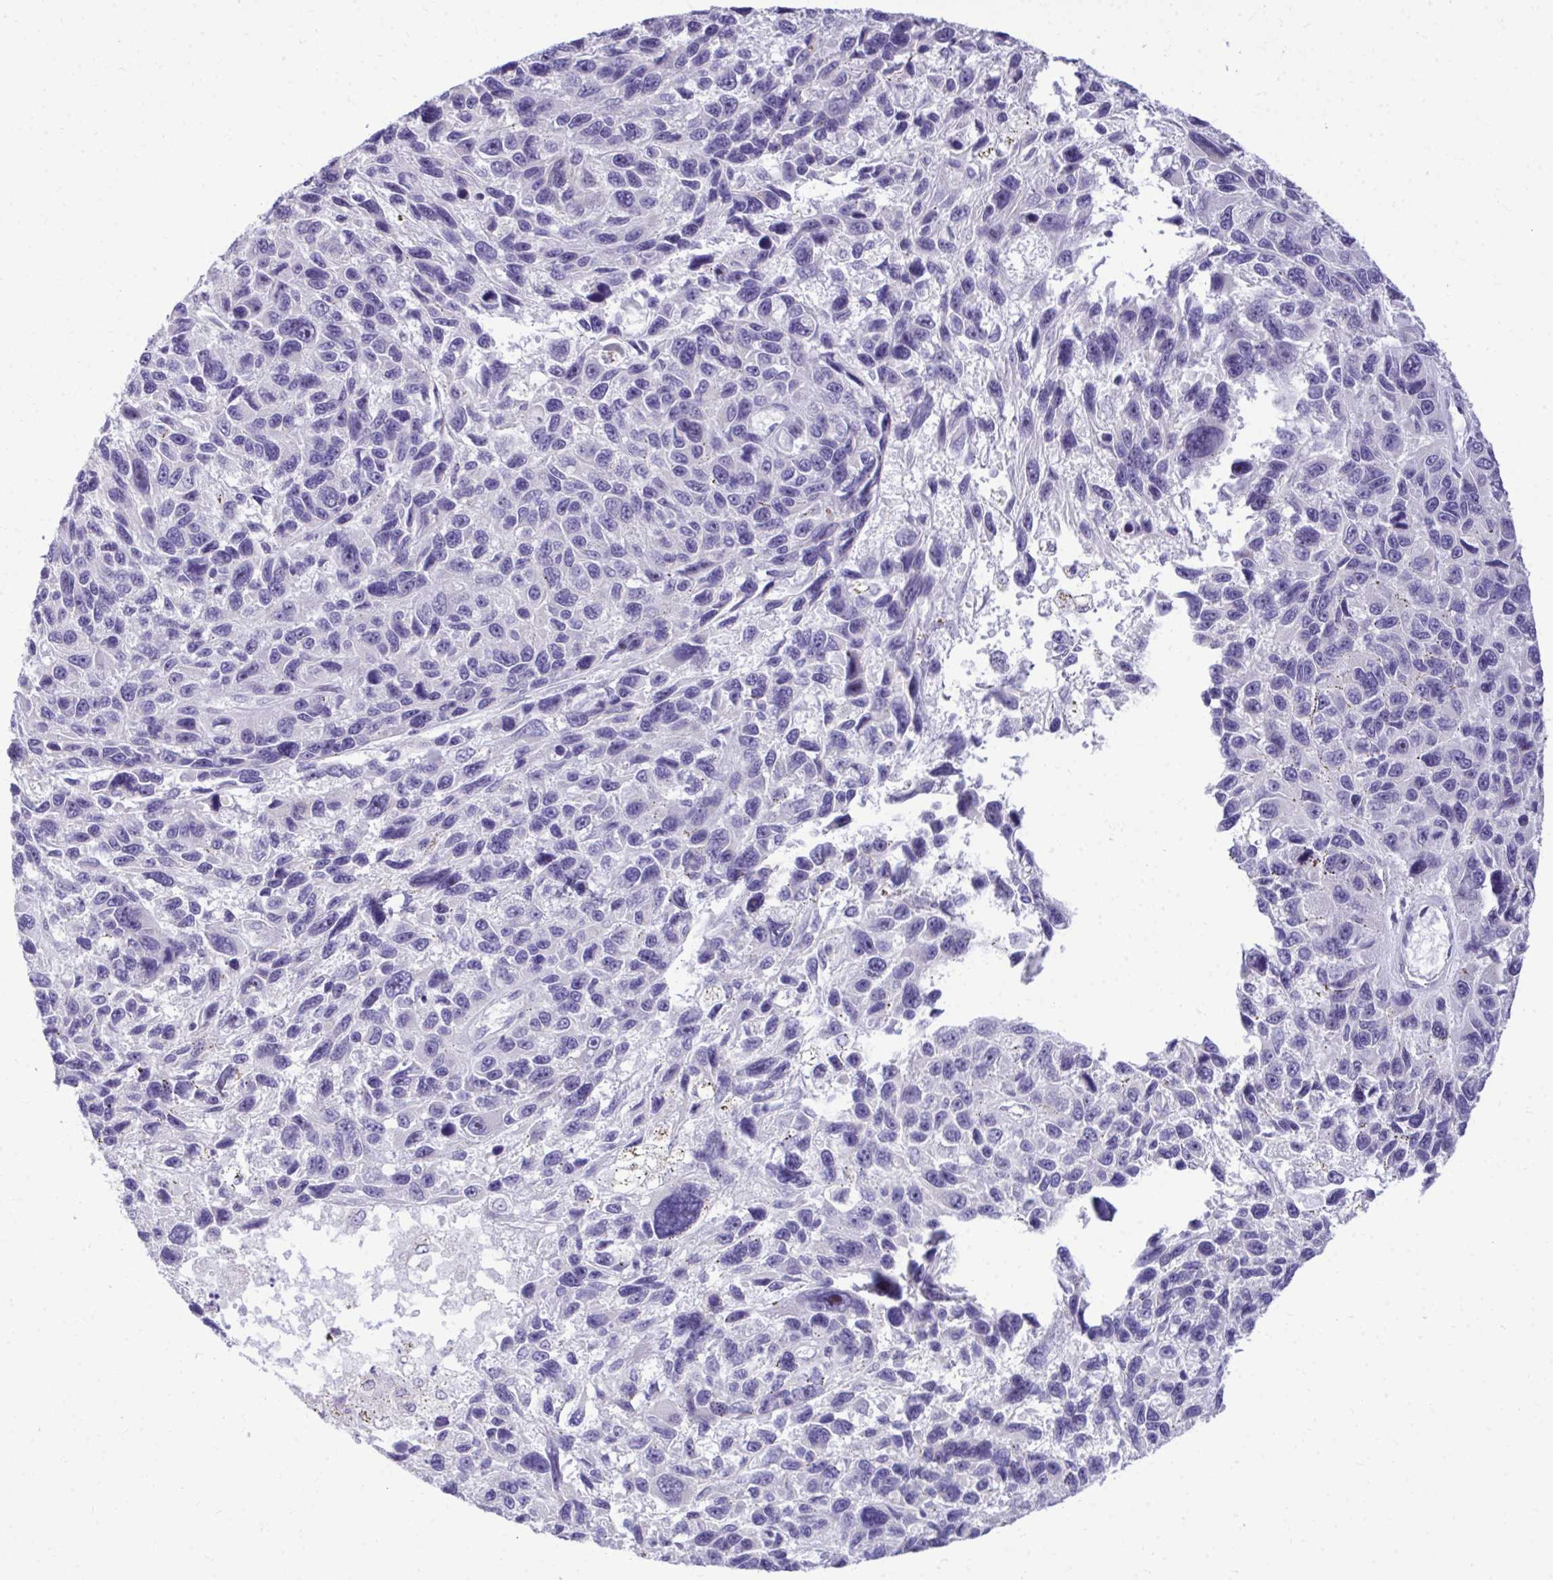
{"staining": {"intensity": "negative", "quantity": "none", "location": "none"}, "tissue": "melanoma", "cell_type": "Tumor cells", "image_type": "cancer", "snomed": [{"axis": "morphology", "description": "Malignant melanoma, NOS"}, {"axis": "topography", "description": "Skin"}], "caption": "DAB immunohistochemical staining of human malignant melanoma displays no significant staining in tumor cells. (Brightfield microscopy of DAB (3,3'-diaminobenzidine) immunohistochemistry at high magnification).", "gene": "EID3", "patient": {"sex": "male", "age": 53}}